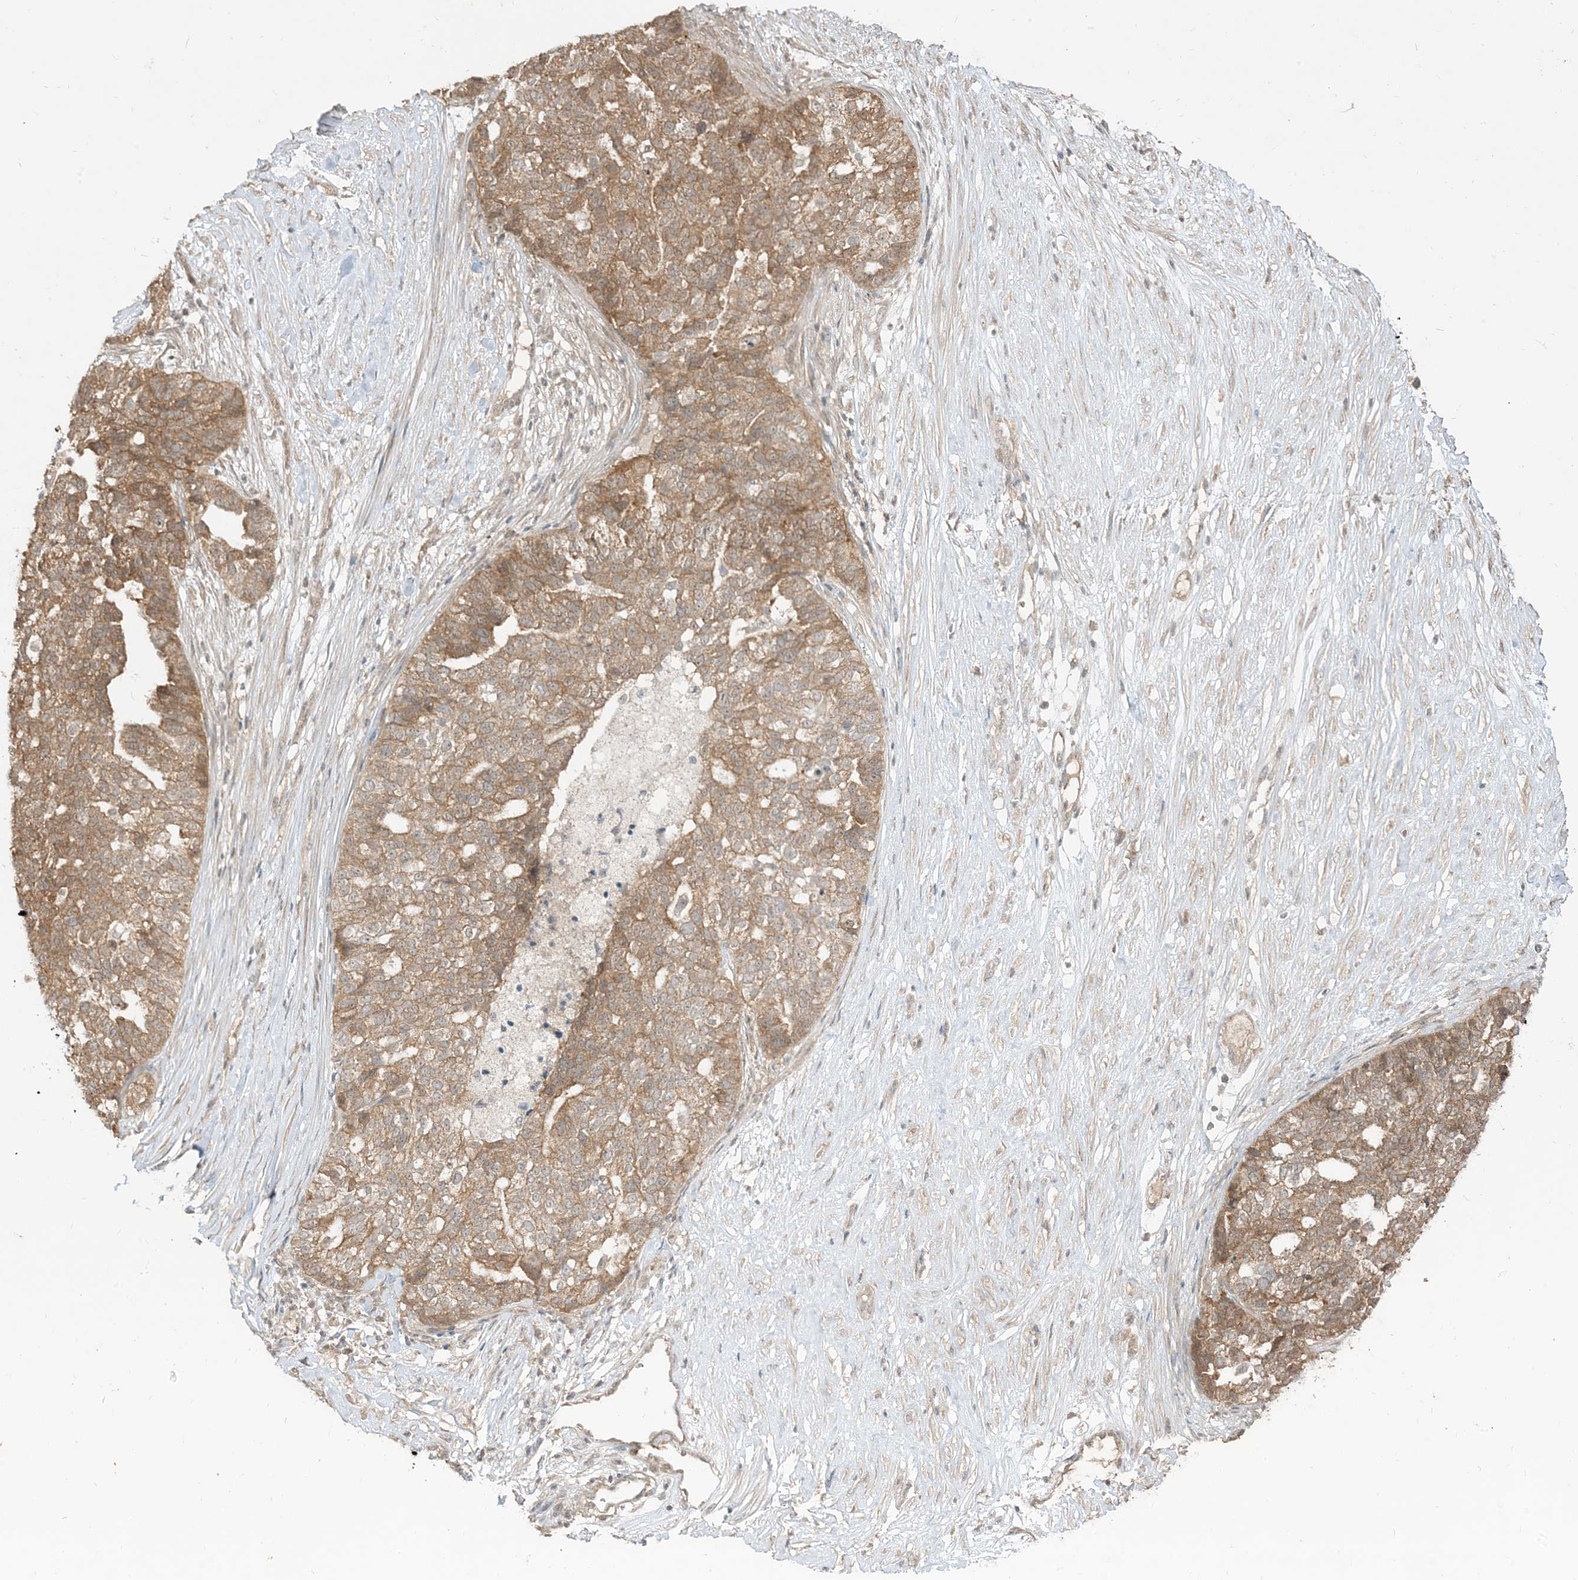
{"staining": {"intensity": "moderate", "quantity": ">75%", "location": "cytoplasmic/membranous"}, "tissue": "ovarian cancer", "cell_type": "Tumor cells", "image_type": "cancer", "snomed": [{"axis": "morphology", "description": "Cystadenocarcinoma, serous, NOS"}, {"axis": "topography", "description": "Ovary"}], "caption": "Protein analysis of ovarian cancer (serous cystadenocarcinoma) tissue displays moderate cytoplasmic/membranous staining in about >75% of tumor cells.", "gene": "TBCC", "patient": {"sex": "female", "age": 59}}